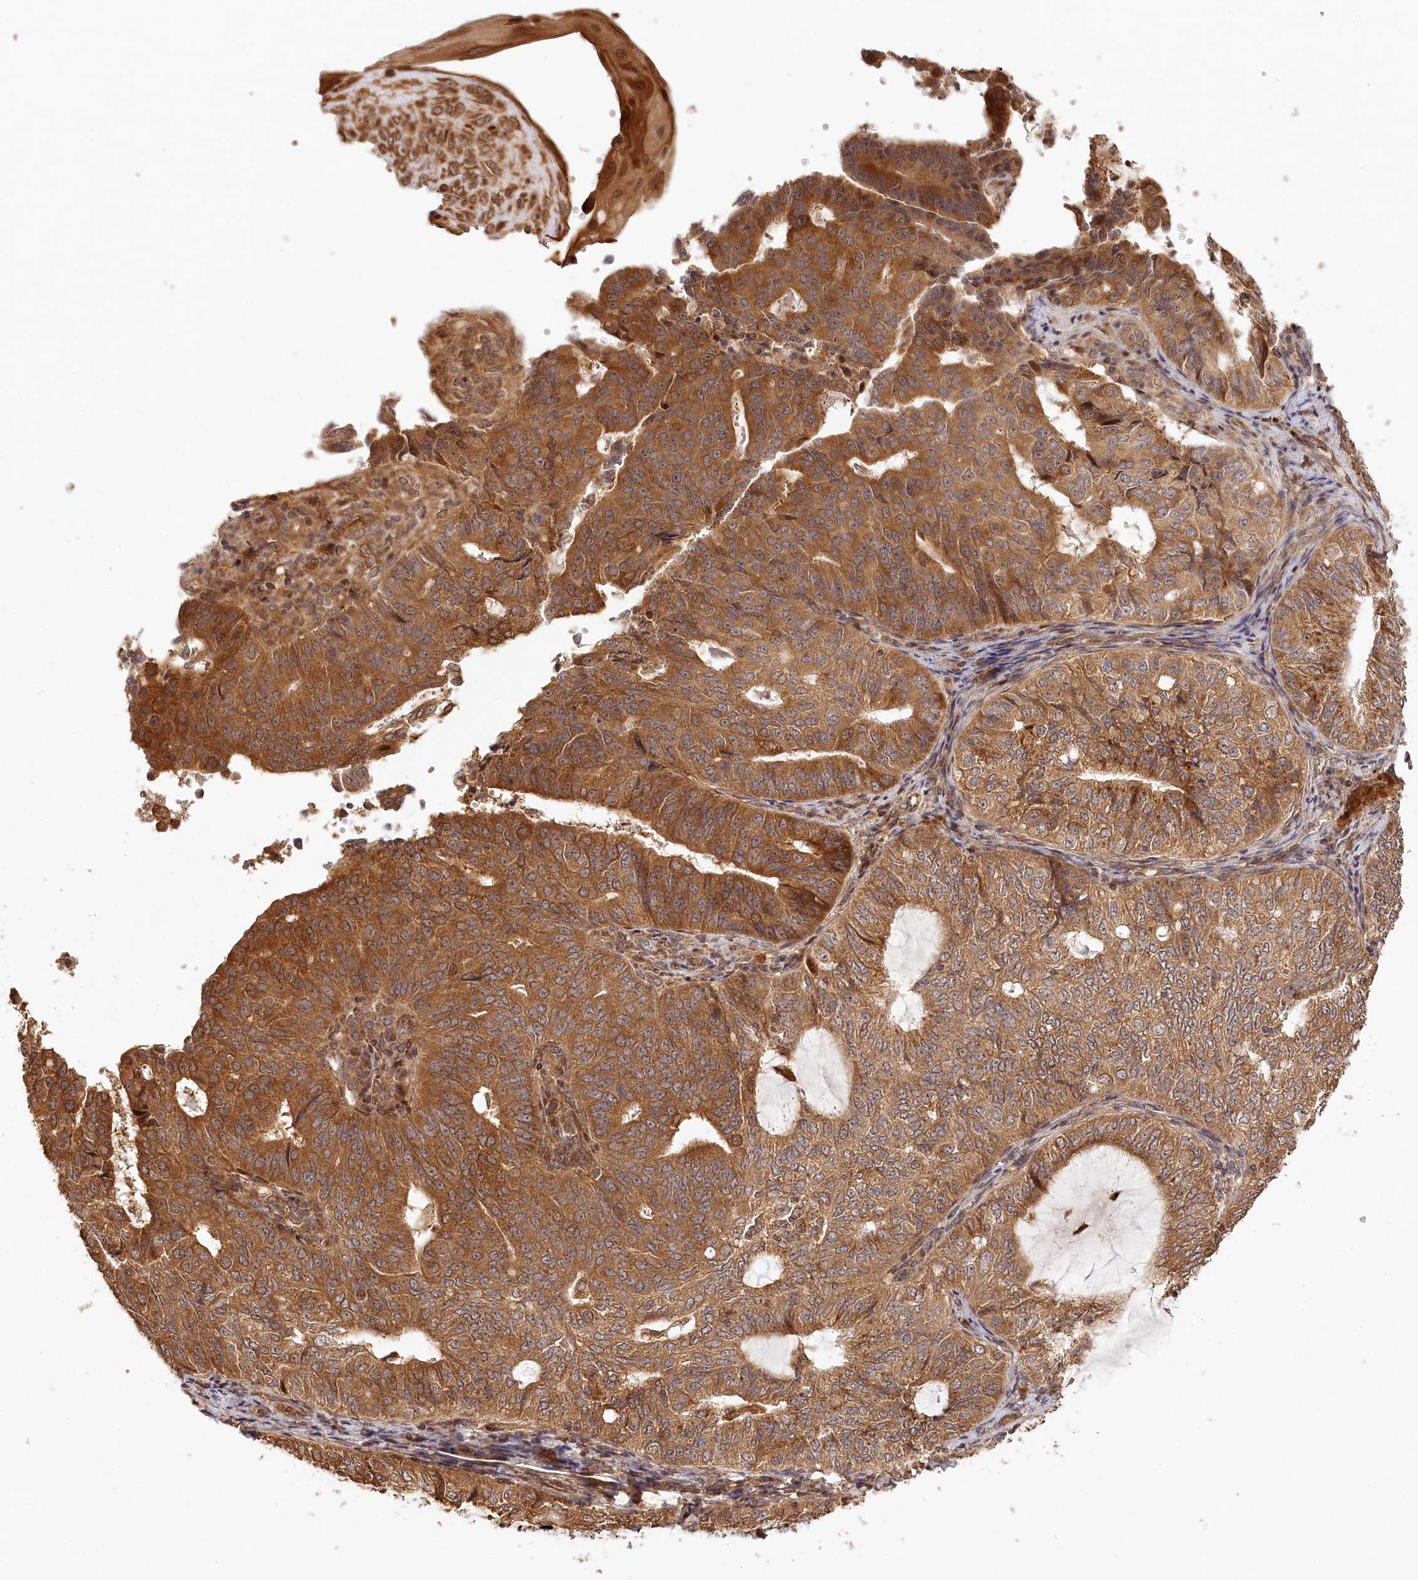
{"staining": {"intensity": "strong", "quantity": ">75%", "location": "cytoplasmic/membranous"}, "tissue": "endometrial cancer", "cell_type": "Tumor cells", "image_type": "cancer", "snomed": [{"axis": "morphology", "description": "Adenocarcinoma, NOS"}, {"axis": "topography", "description": "Endometrium"}], "caption": "This micrograph exhibits adenocarcinoma (endometrial) stained with IHC to label a protein in brown. The cytoplasmic/membranous of tumor cells show strong positivity for the protein. Nuclei are counter-stained blue.", "gene": "LSS", "patient": {"sex": "female", "age": 32}}